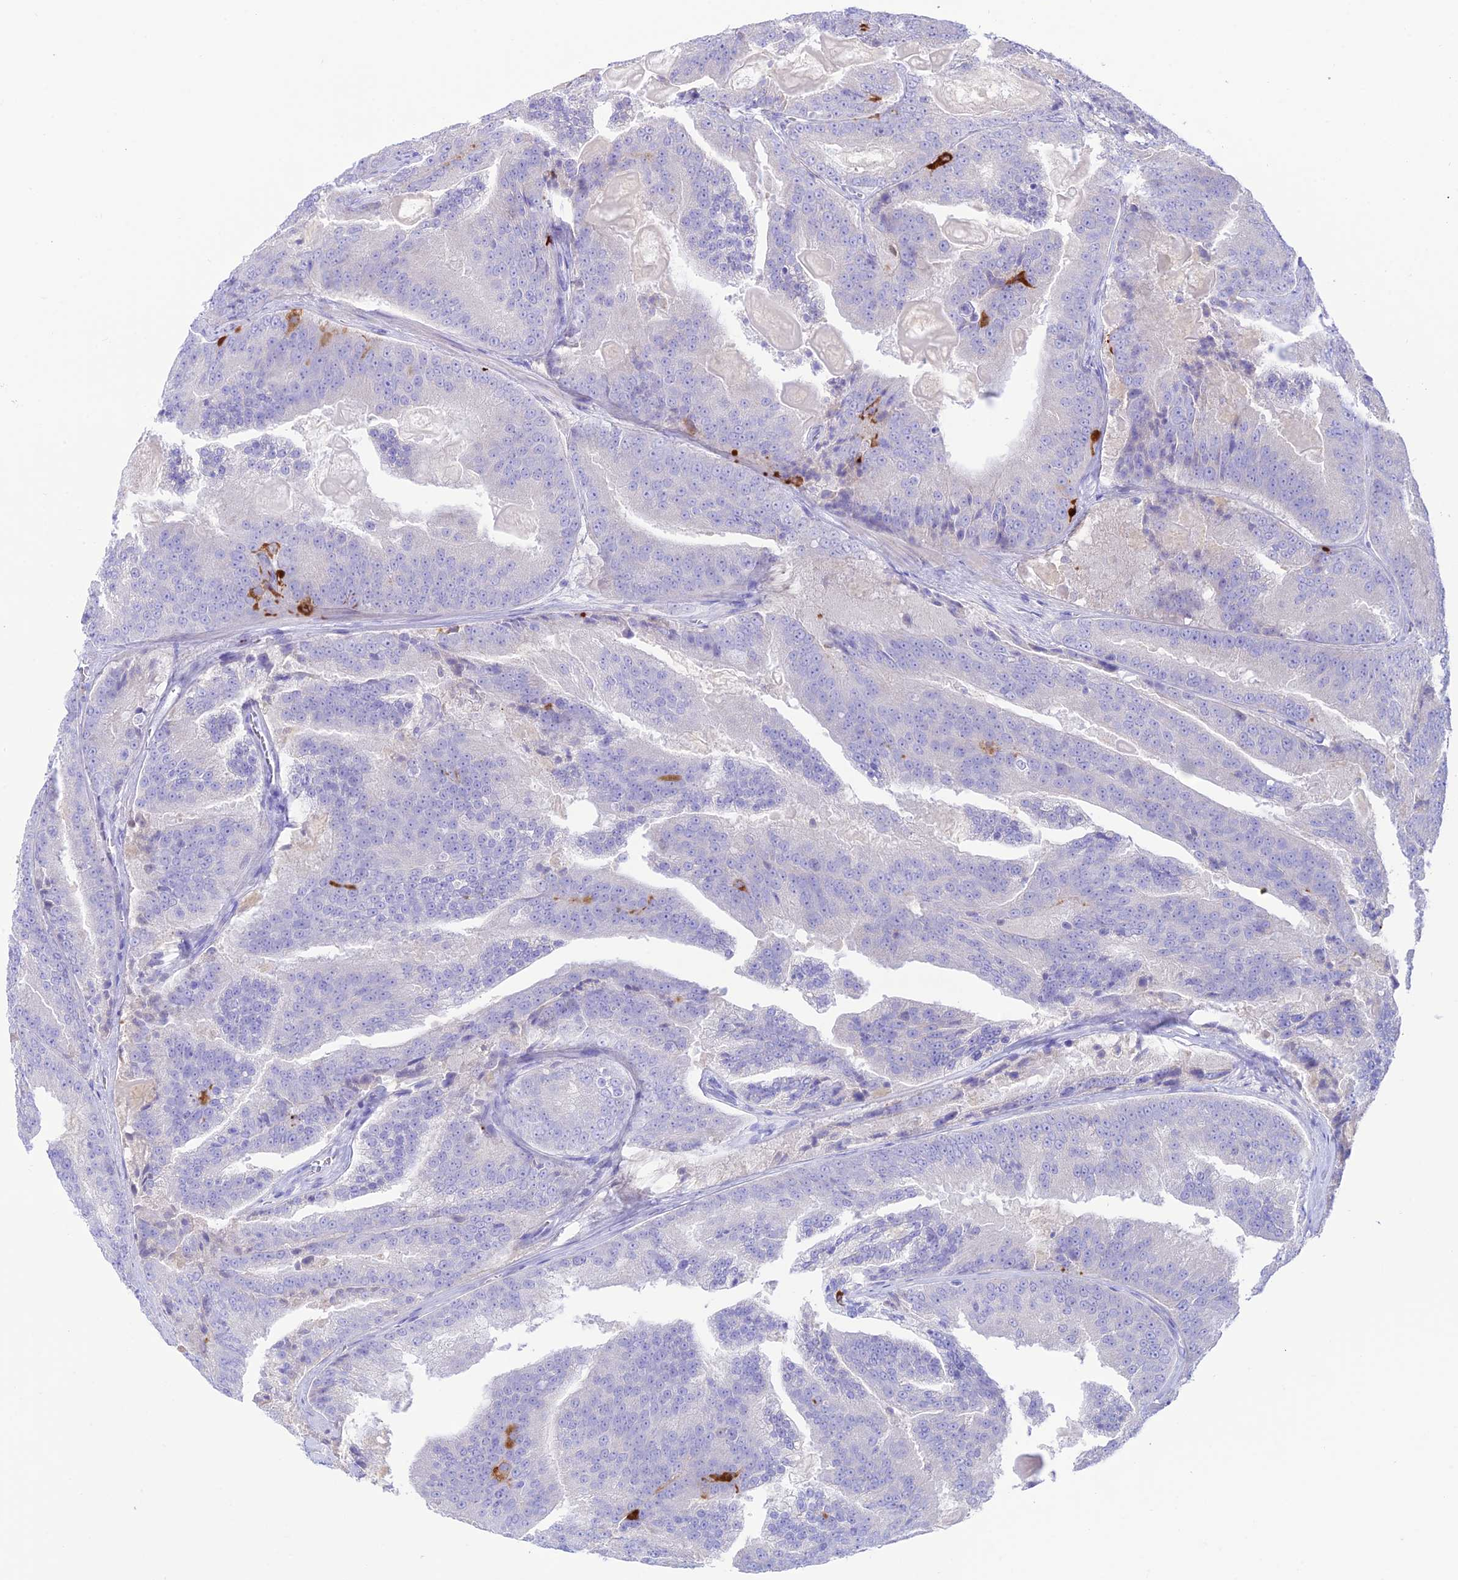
{"staining": {"intensity": "negative", "quantity": "none", "location": "none"}, "tissue": "prostate cancer", "cell_type": "Tumor cells", "image_type": "cancer", "snomed": [{"axis": "morphology", "description": "Adenocarcinoma, High grade"}, {"axis": "topography", "description": "Prostate"}], "caption": "Immunohistochemistry (IHC) photomicrograph of prostate adenocarcinoma (high-grade) stained for a protein (brown), which demonstrates no staining in tumor cells. (DAB (3,3'-diaminobenzidine) IHC, high magnification).", "gene": "NLRP9", "patient": {"sex": "male", "age": 61}}